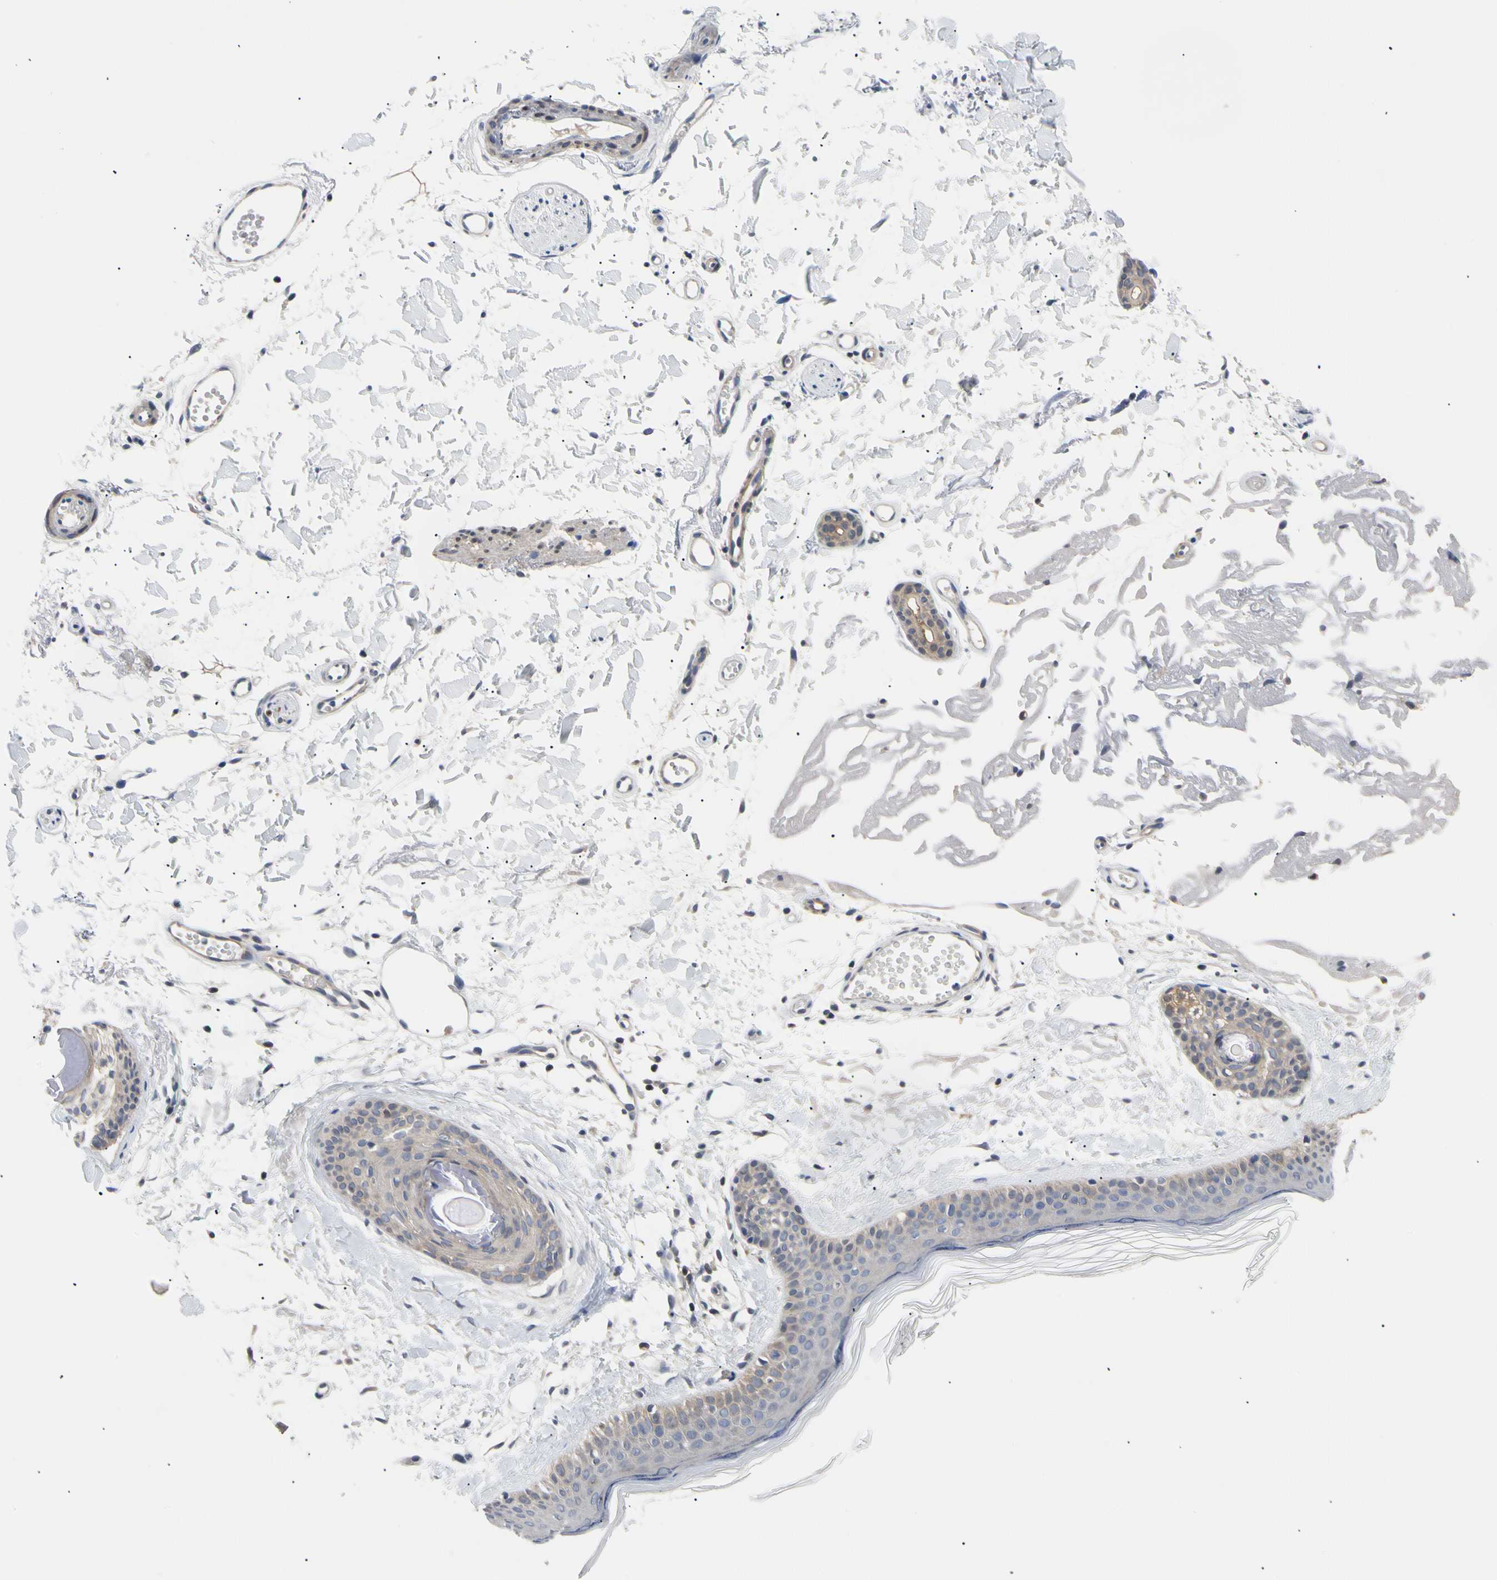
{"staining": {"intensity": "negative", "quantity": "none", "location": "none"}, "tissue": "skin", "cell_type": "Fibroblasts", "image_type": "normal", "snomed": [{"axis": "morphology", "description": "Normal tissue, NOS"}, {"axis": "topography", "description": "Skin"}], "caption": "Fibroblasts show no significant positivity in unremarkable skin. (Immunohistochemistry (ihc), brightfield microscopy, high magnification).", "gene": "SEC23B", "patient": {"sex": "male", "age": 83}}